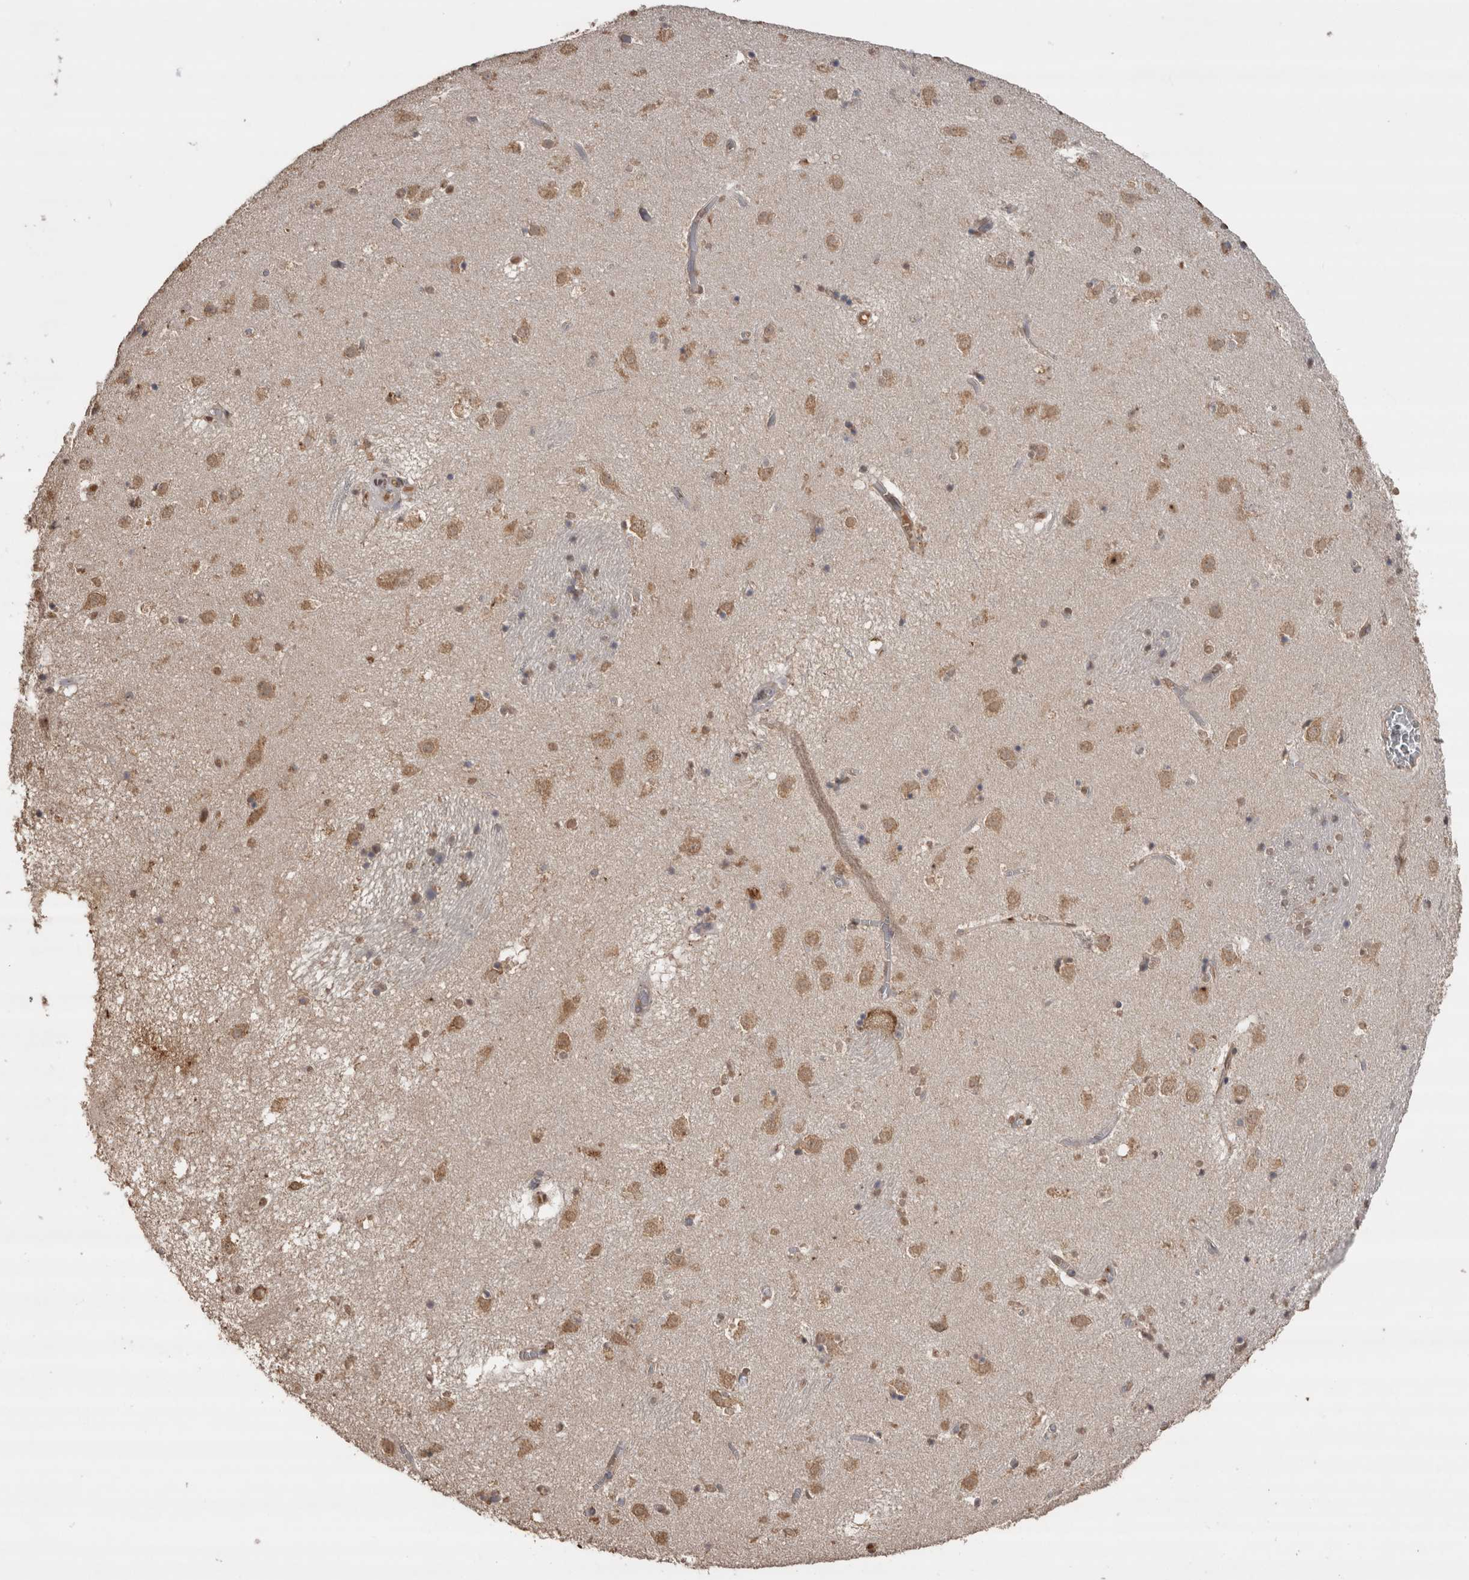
{"staining": {"intensity": "moderate", "quantity": "25%-75%", "location": "cytoplasmic/membranous,nuclear"}, "tissue": "caudate", "cell_type": "Glial cells", "image_type": "normal", "snomed": [{"axis": "morphology", "description": "Normal tissue, NOS"}, {"axis": "topography", "description": "Lateral ventricle wall"}], "caption": "Protein expression analysis of normal human caudate reveals moderate cytoplasmic/membranous,nuclear expression in about 25%-75% of glial cells. (brown staining indicates protein expression, while blue staining denotes nuclei).", "gene": "CRELD2", "patient": {"sex": "male", "age": 70}}